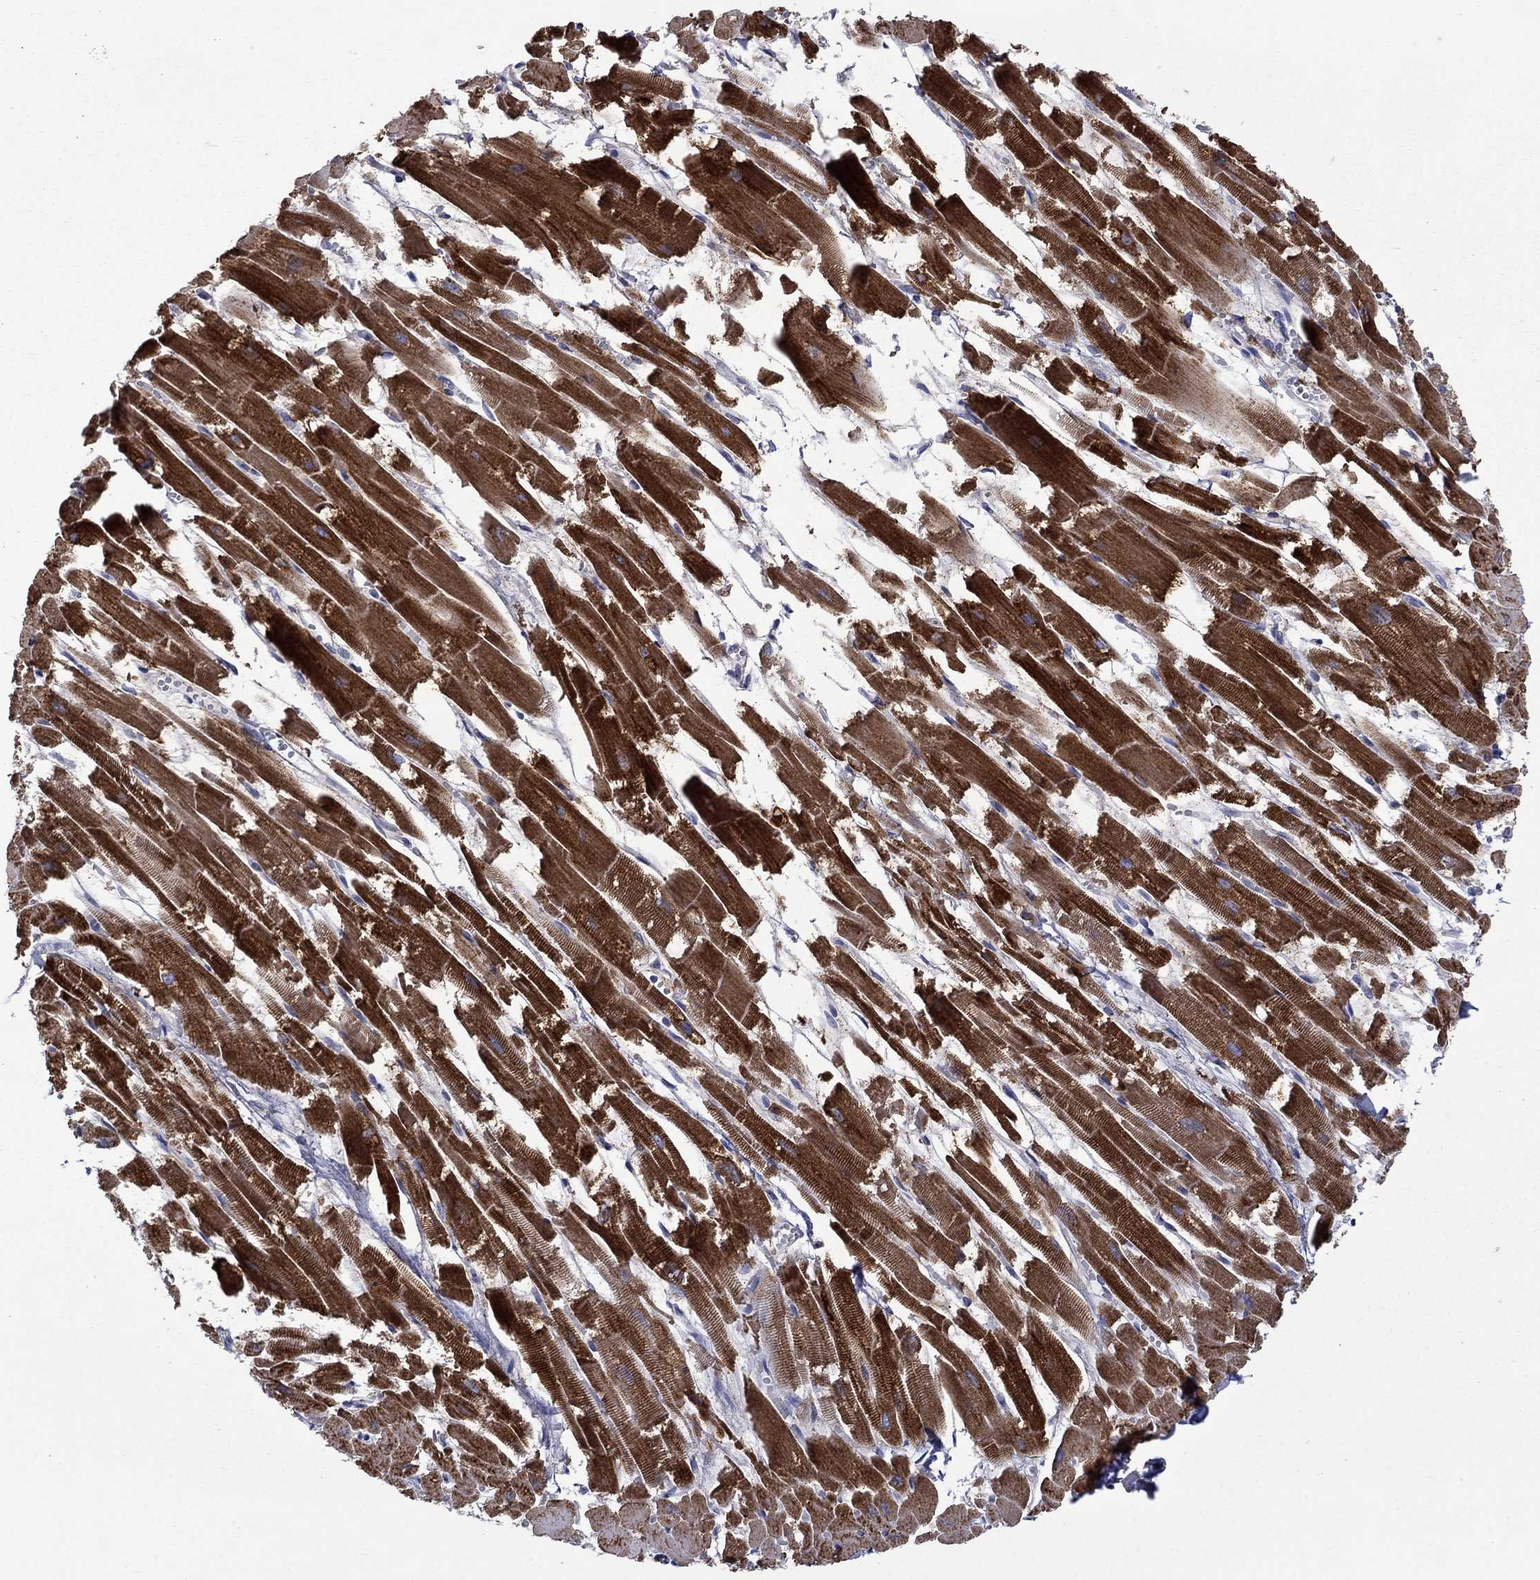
{"staining": {"intensity": "strong", "quantity": ">75%", "location": "cytoplasmic/membranous"}, "tissue": "heart muscle", "cell_type": "Cardiomyocytes", "image_type": "normal", "snomed": [{"axis": "morphology", "description": "Normal tissue, NOS"}, {"axis": "topography", "description": "Heart"}], "caption": "Heart muscle stained with DAB IHC reveals high levels of strong cytoplasmic/membranous staining in approximately >75% of cardiomyocytes.", "gene": "CISD1", "patient": {"sex": "female", "age": 52}}